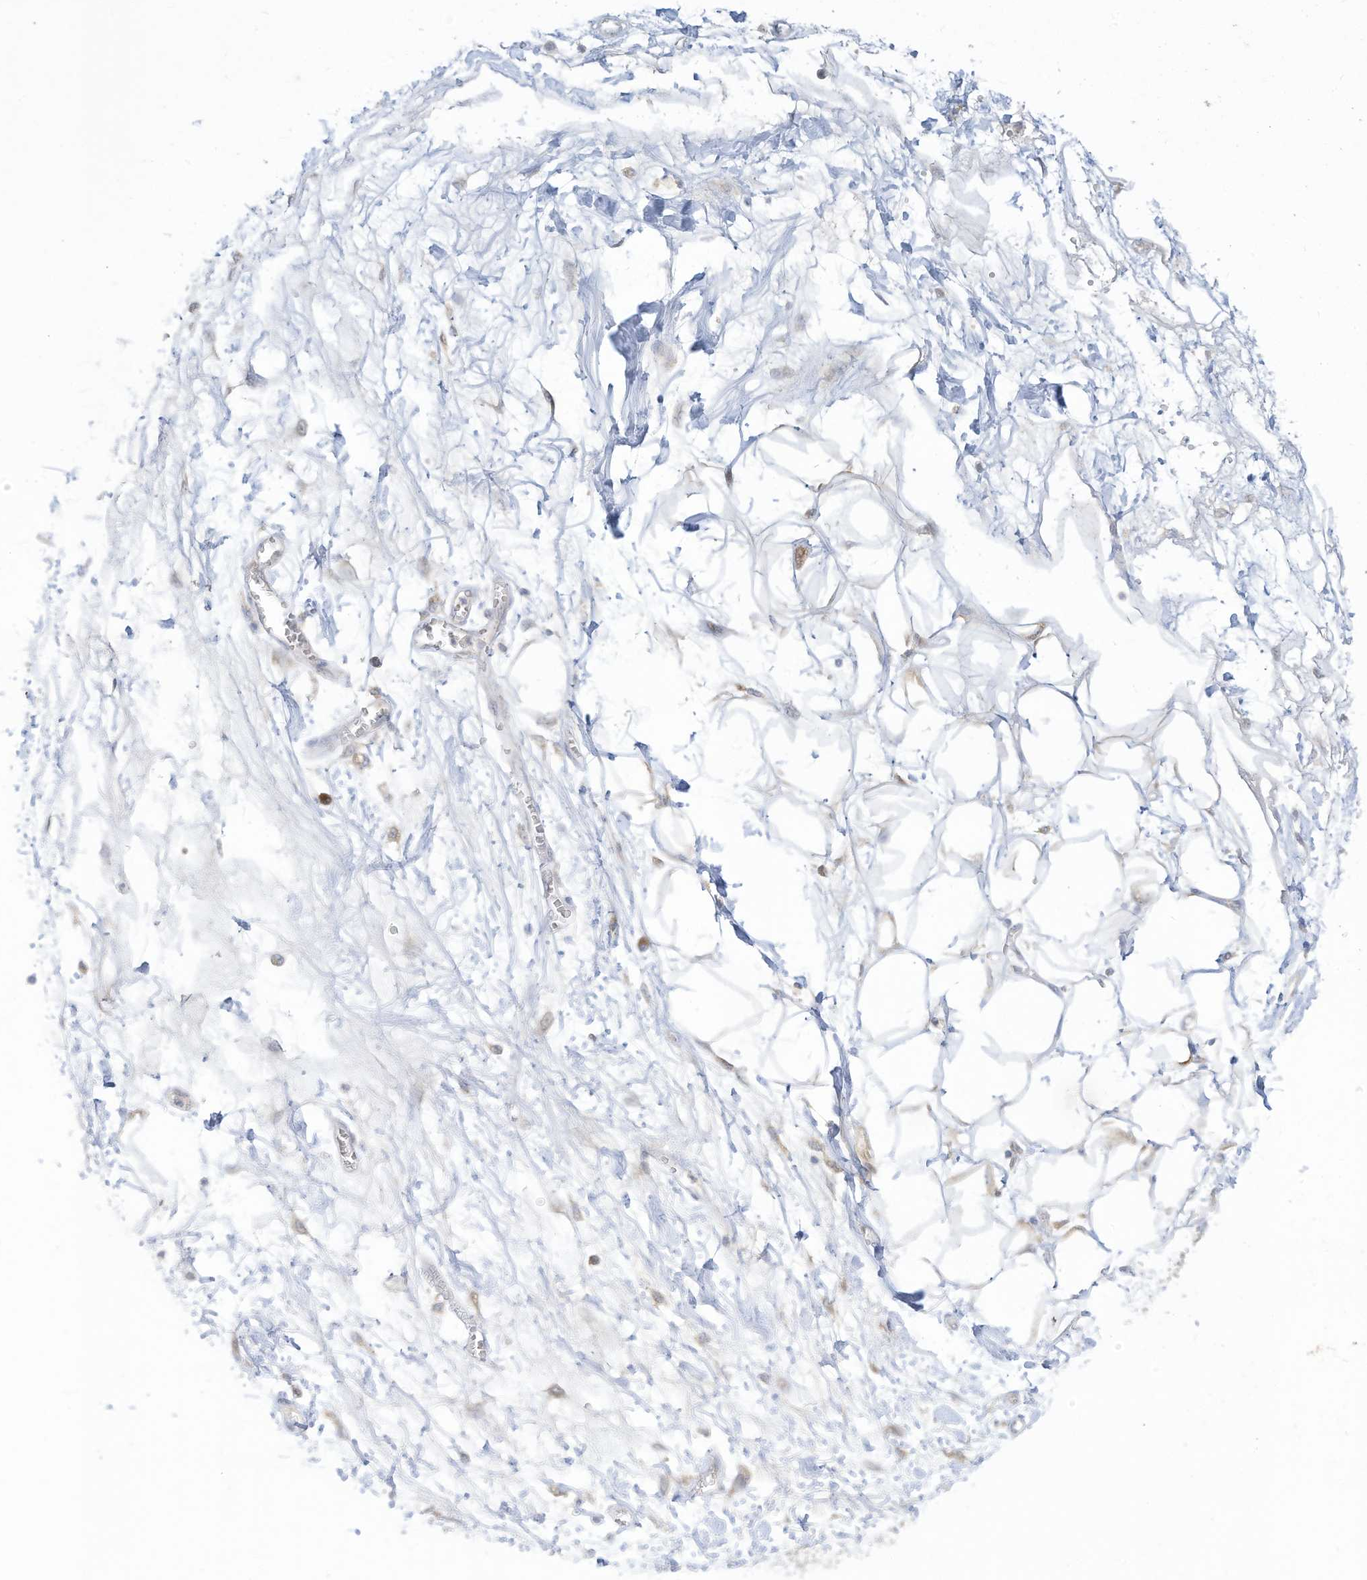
{"staining": {"intensity": "weak", "quantity": ">75%", "location": "cytoplasmic/membranous"}, "tissue": "adipose tissue", "cell_type": "Adipocytes", "image_type": "normal", "snomed": [{"axis": "morphology", "description": "Normal tissue, NOS"}, {"axis": "morphology", "description": "Adenocarcinoma, NOS"}, {"axis": "topography", "description": "Pancreas"}, {"axis": "topography", "description": "Peripheral nerve tissue"}], "caption": "DAB (3,3'-diaminobenzidine) immunohistochemical staining of normal human adipose tissue demonstrates weak cytoplasmic/membranous protein positivity in approximately >75% of adipocytes. (DAB IHC, brown staining for protein, blue staining for nuclei).", "gene": "LRRN2", "patient": {"sex": "male", "age": 59}}